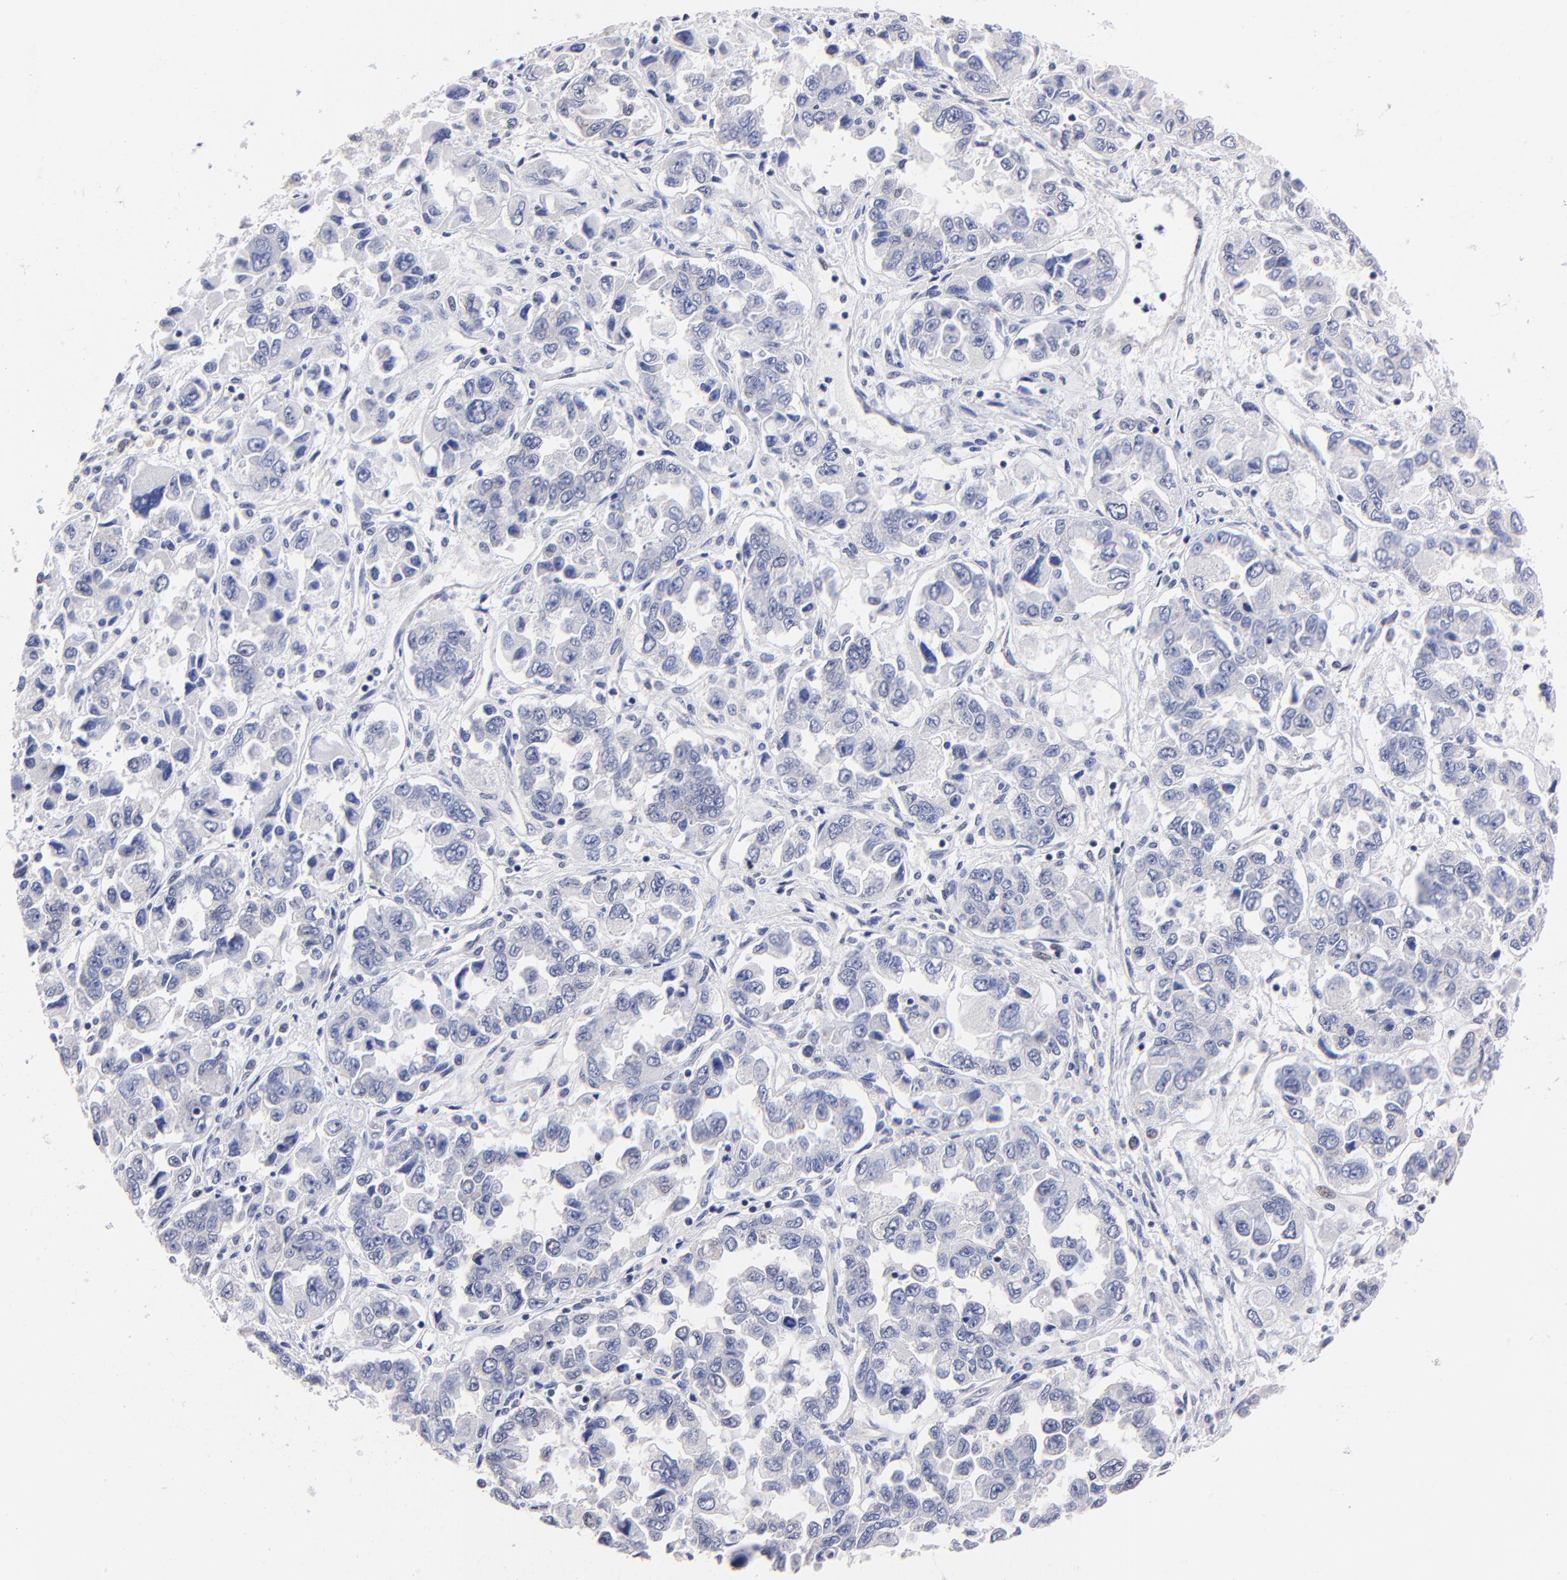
{"staining": {"intensity": "negative", "quantity": "none", "location": "none"}, "tissue": "ovarian cancer", "cell_type": "Tumor cells", "image_type": "cancer", "snomed": [{"axis": "morphology", "description": "Cystadenocarcinoma, serous, NOS"}, {"axis": "topography", "description": "Ovary"}], "caption": "IHC histopathology image of human ovarian cancer (serous cystadenocarcinoma) stained for a protein (brown), which exhibits no positivity in tumor cells. (Immunohistochemistry (ihc), brightfield microscopy, high magnification).", "gene": "ZNF155", "patient": {"sex": "female", "age": 84}}